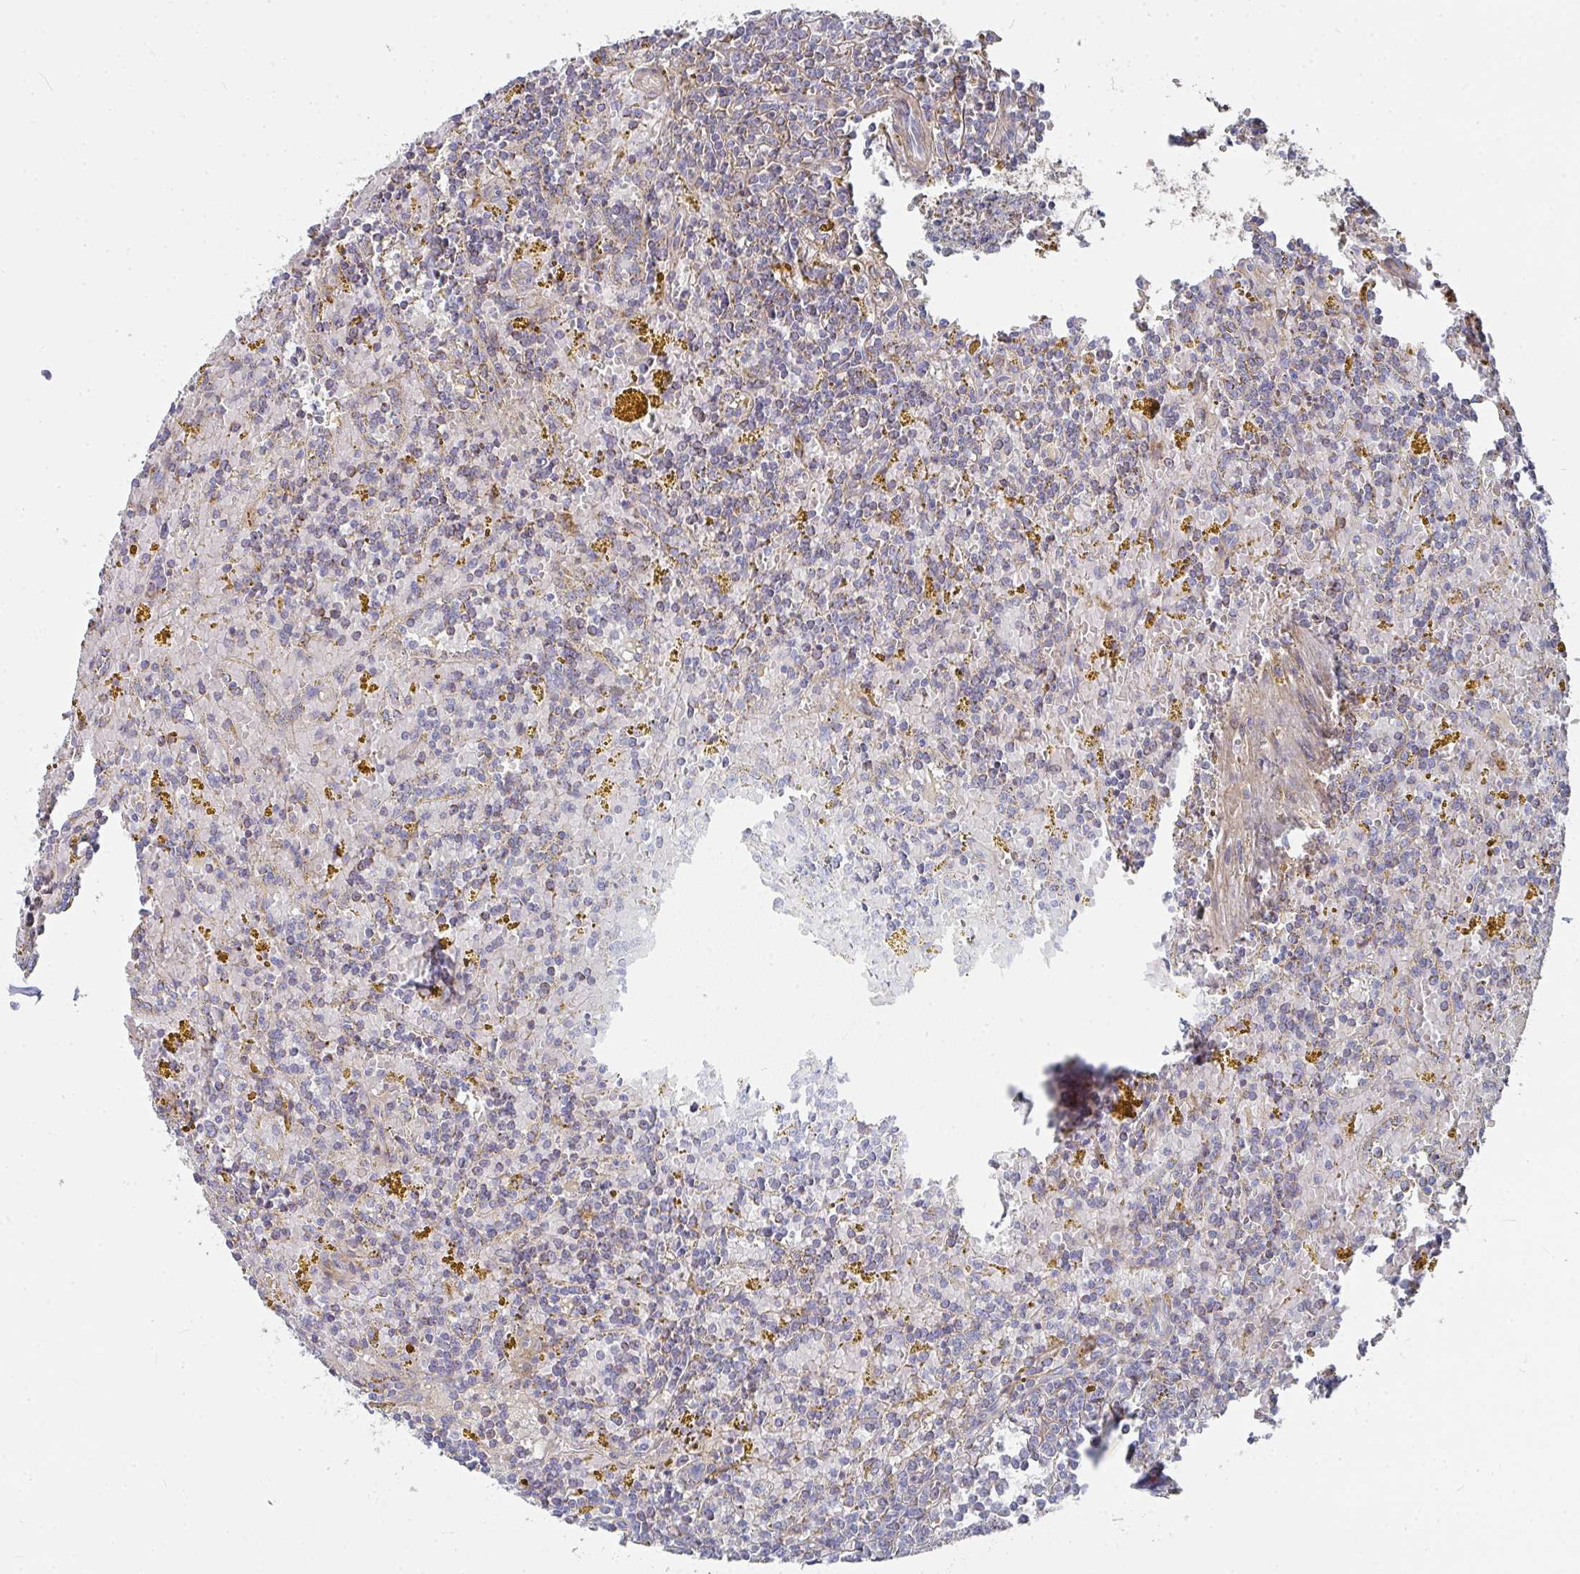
{"staining": {"intensity": "weak", "quantity": "25%-75%", "location": "cytoplasmic/membranous"}, "tissue": "lymphoma", "cell_type": "Tumor cells", "image_type": "cancer", "snomed": [{"axis": "morphology", "description": "Malignant lymphoma, non-Hodgkin's type, Low grade"}, {"axis": "topography", "description": "Spleen"}, {"axis": "topography", "description": "Lymph node"}], "caption": "Brown immunohistochemical staining in human malignant lymphoma, non-Hodgkin's type (low-grade) demonstrates weak cytoplasmic/membranous staining in about 25%-75% of tumor cells.", "gene": "RHEBL1", "patient": {"sex": "female", "age": 66}}